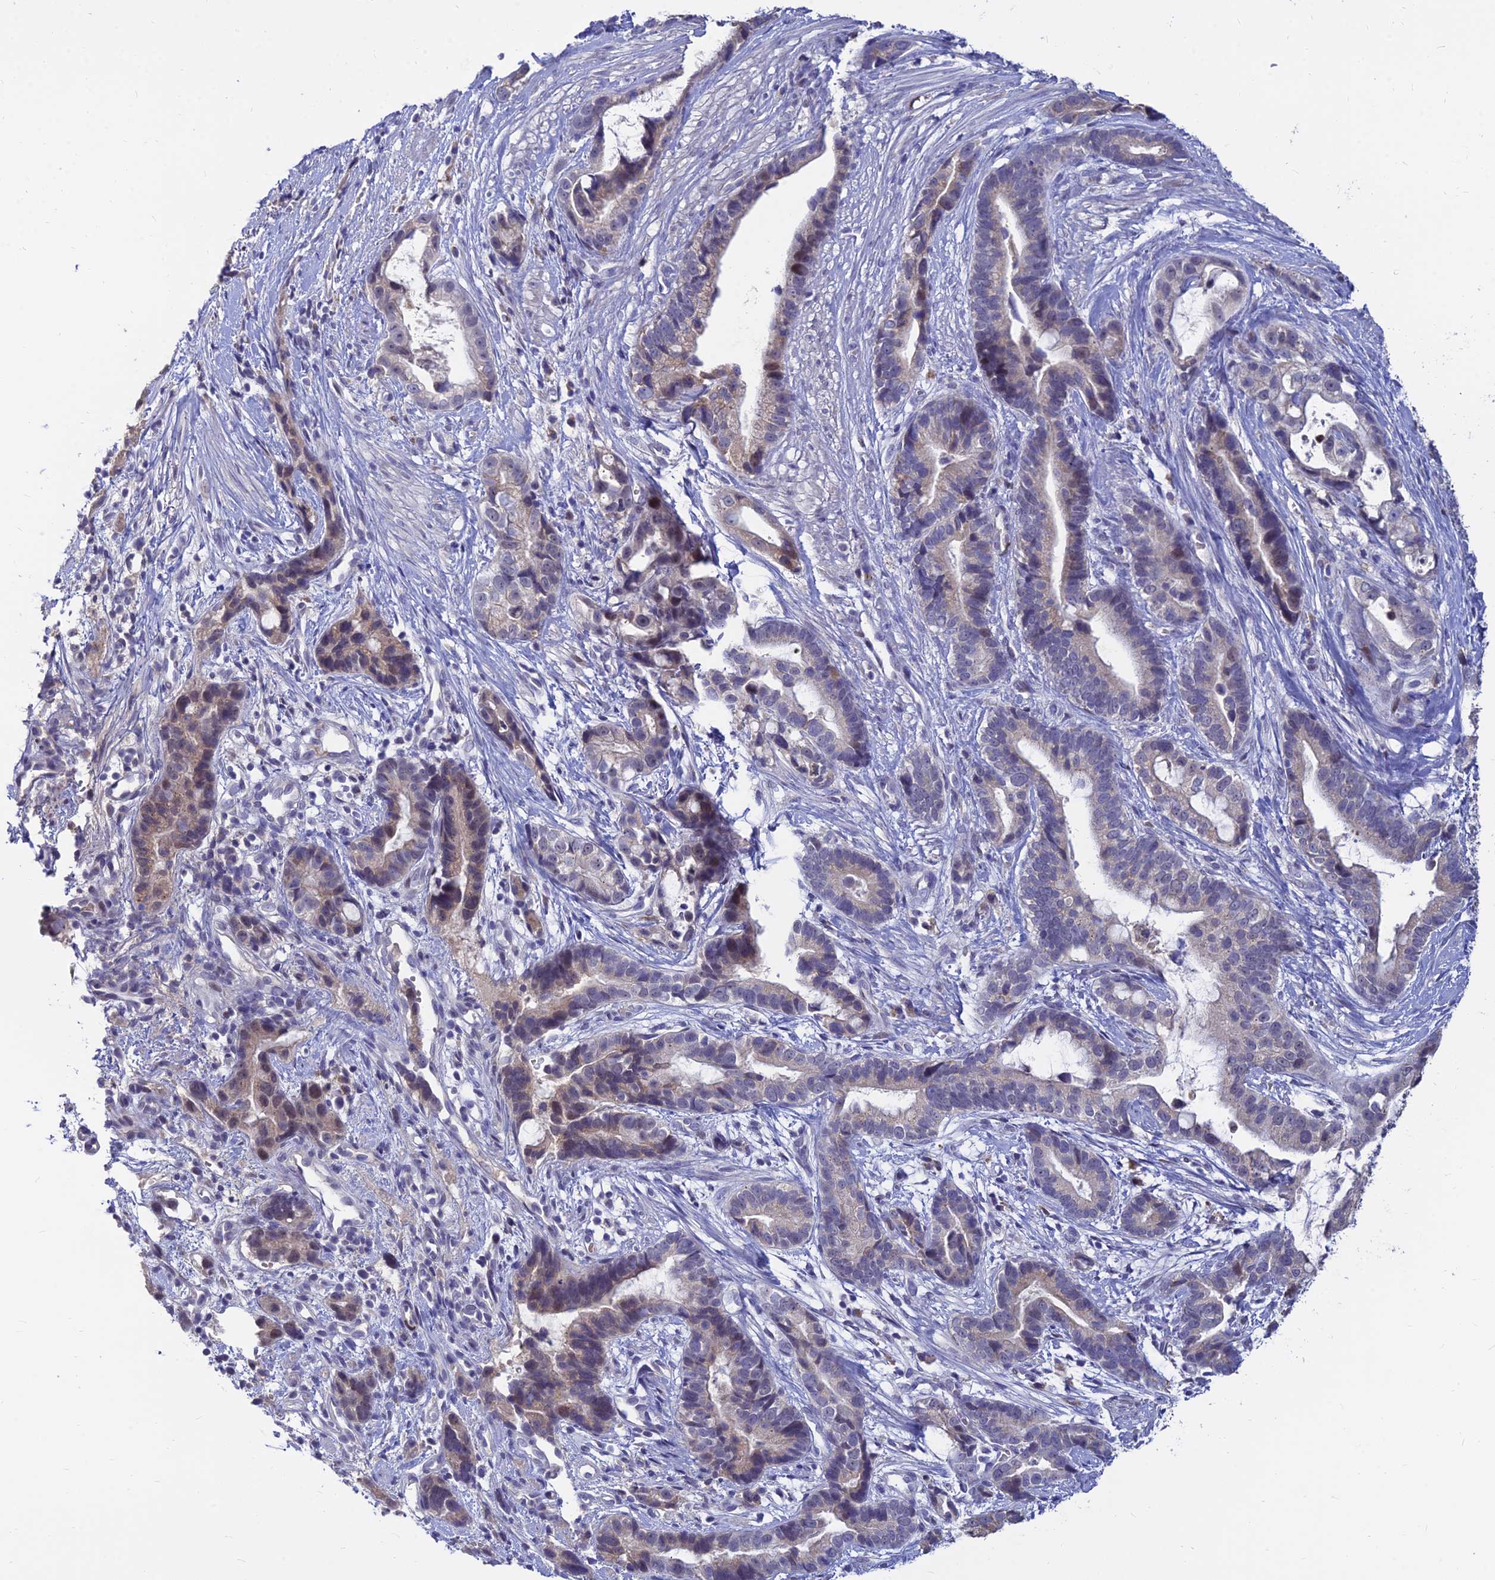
{"staining": {"intensity": "weak", "quantity": "<25%", "location": "cytoplasmic/membranous,nuclear"}, "tissue": "stomach cancer", "cell_type": "Tumor cells", "image_type": "cancer", "snomed": [{"axis": "morphology", "description": "Adenocarcinoma, NOS"}, {"axis": "topography", "description": "Stomach"}], "caption": "This is a image of IHC staining of stomach adenocarcinoma, which shows no expression in tumor cells.", "gene": "GOLGA6D", "patient": {"sex": "male", "age": 55}}